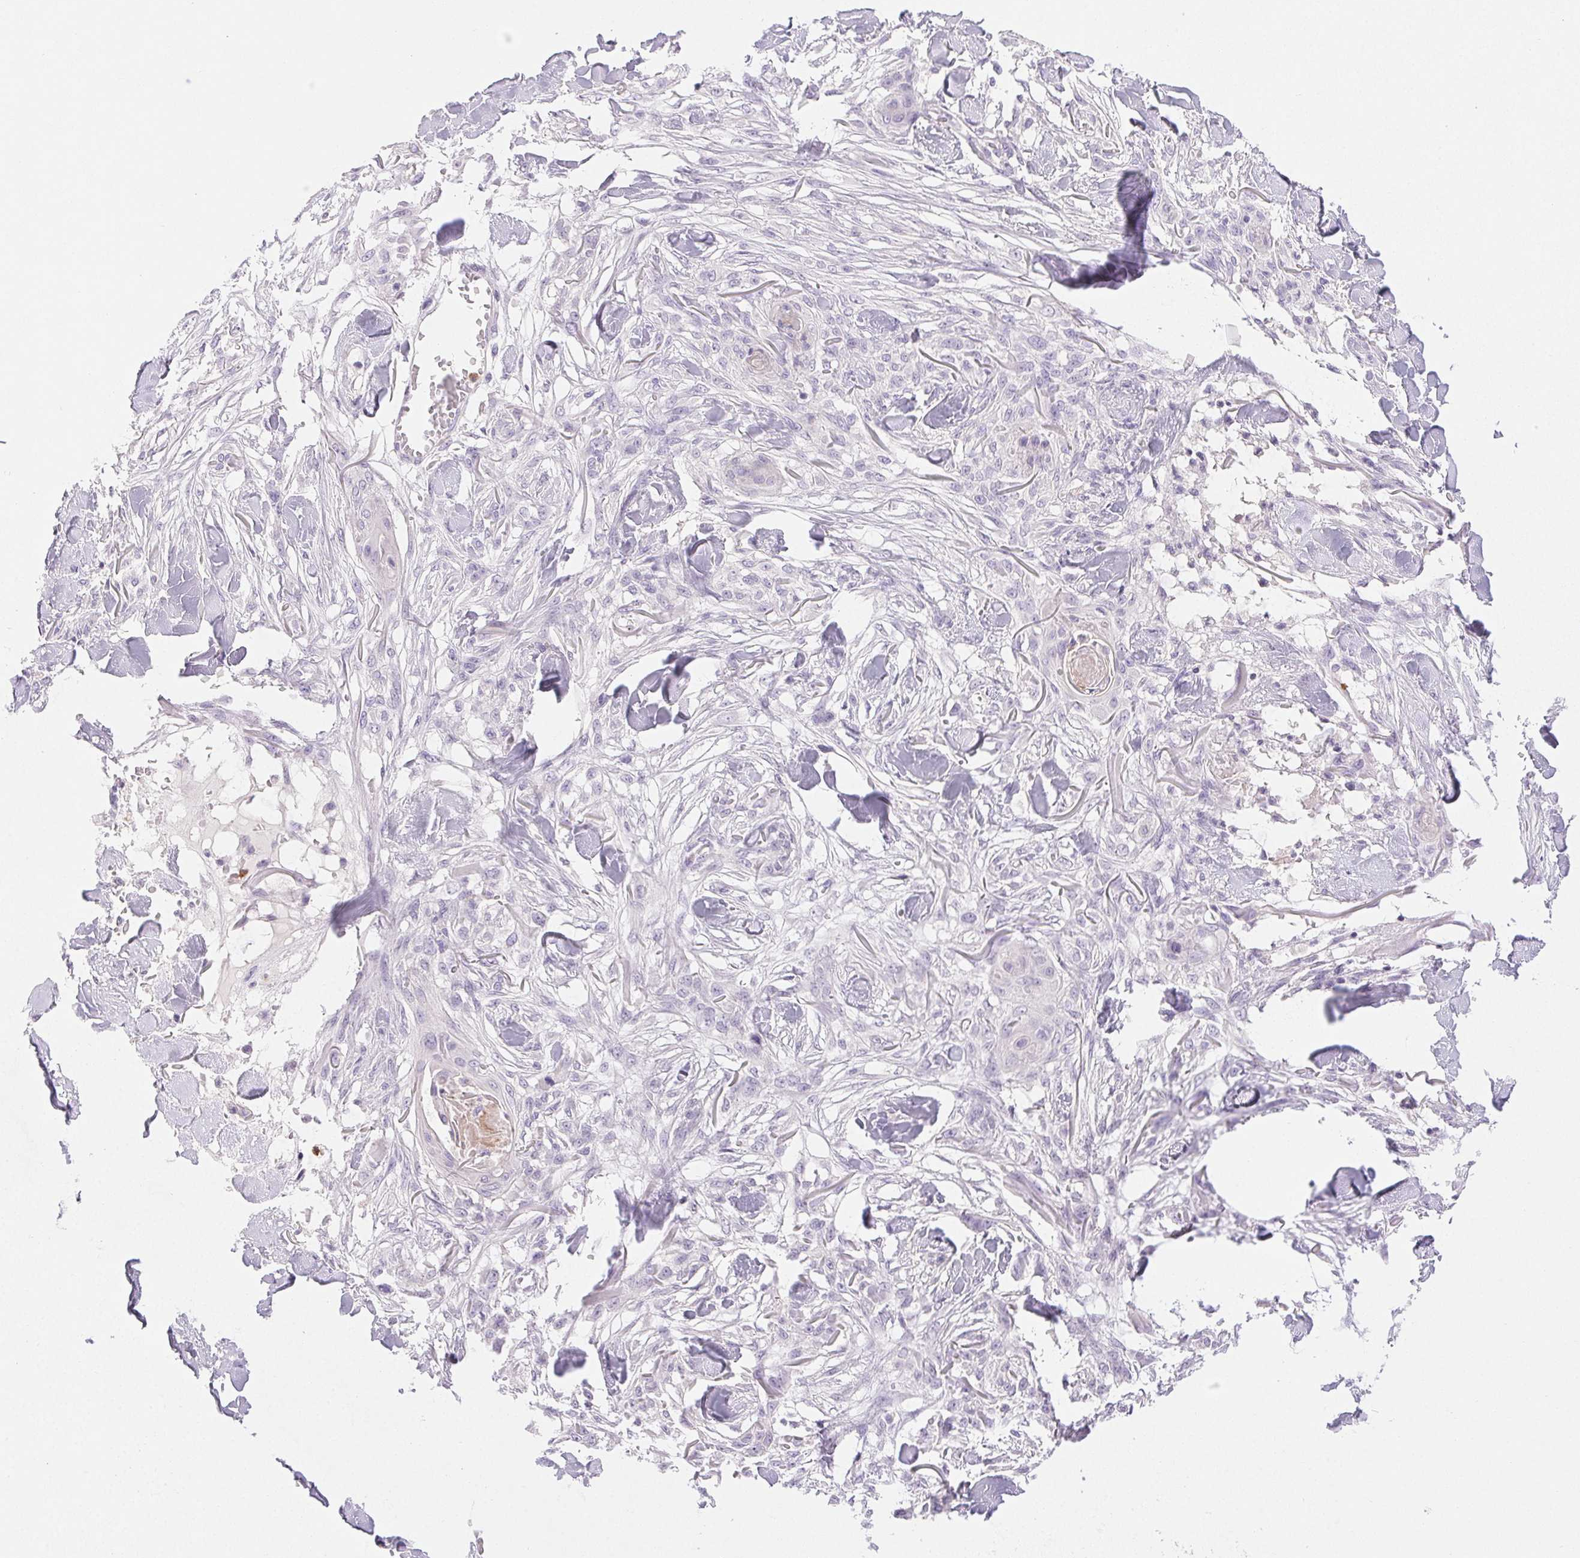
{"staining": {"intensity": "negative", "quantity": "none", "location": "none"}, "tissue": "skin cancer", "cell_type": "Tumor cells", "image_type": "cancer", "snomed": [{"axis": "morphology", "description": "Squamous cell carcinoma, NOS"}, {"axis": "topography", "description": "Skin"}], "caption": "High power microscopy photomicrograph of an IHC image of squamous cell carcinoma (skin), revealing no significant staining in tumor cells.", "gene": "EMX2", "patient": {"sex": "female", "age": 59}}